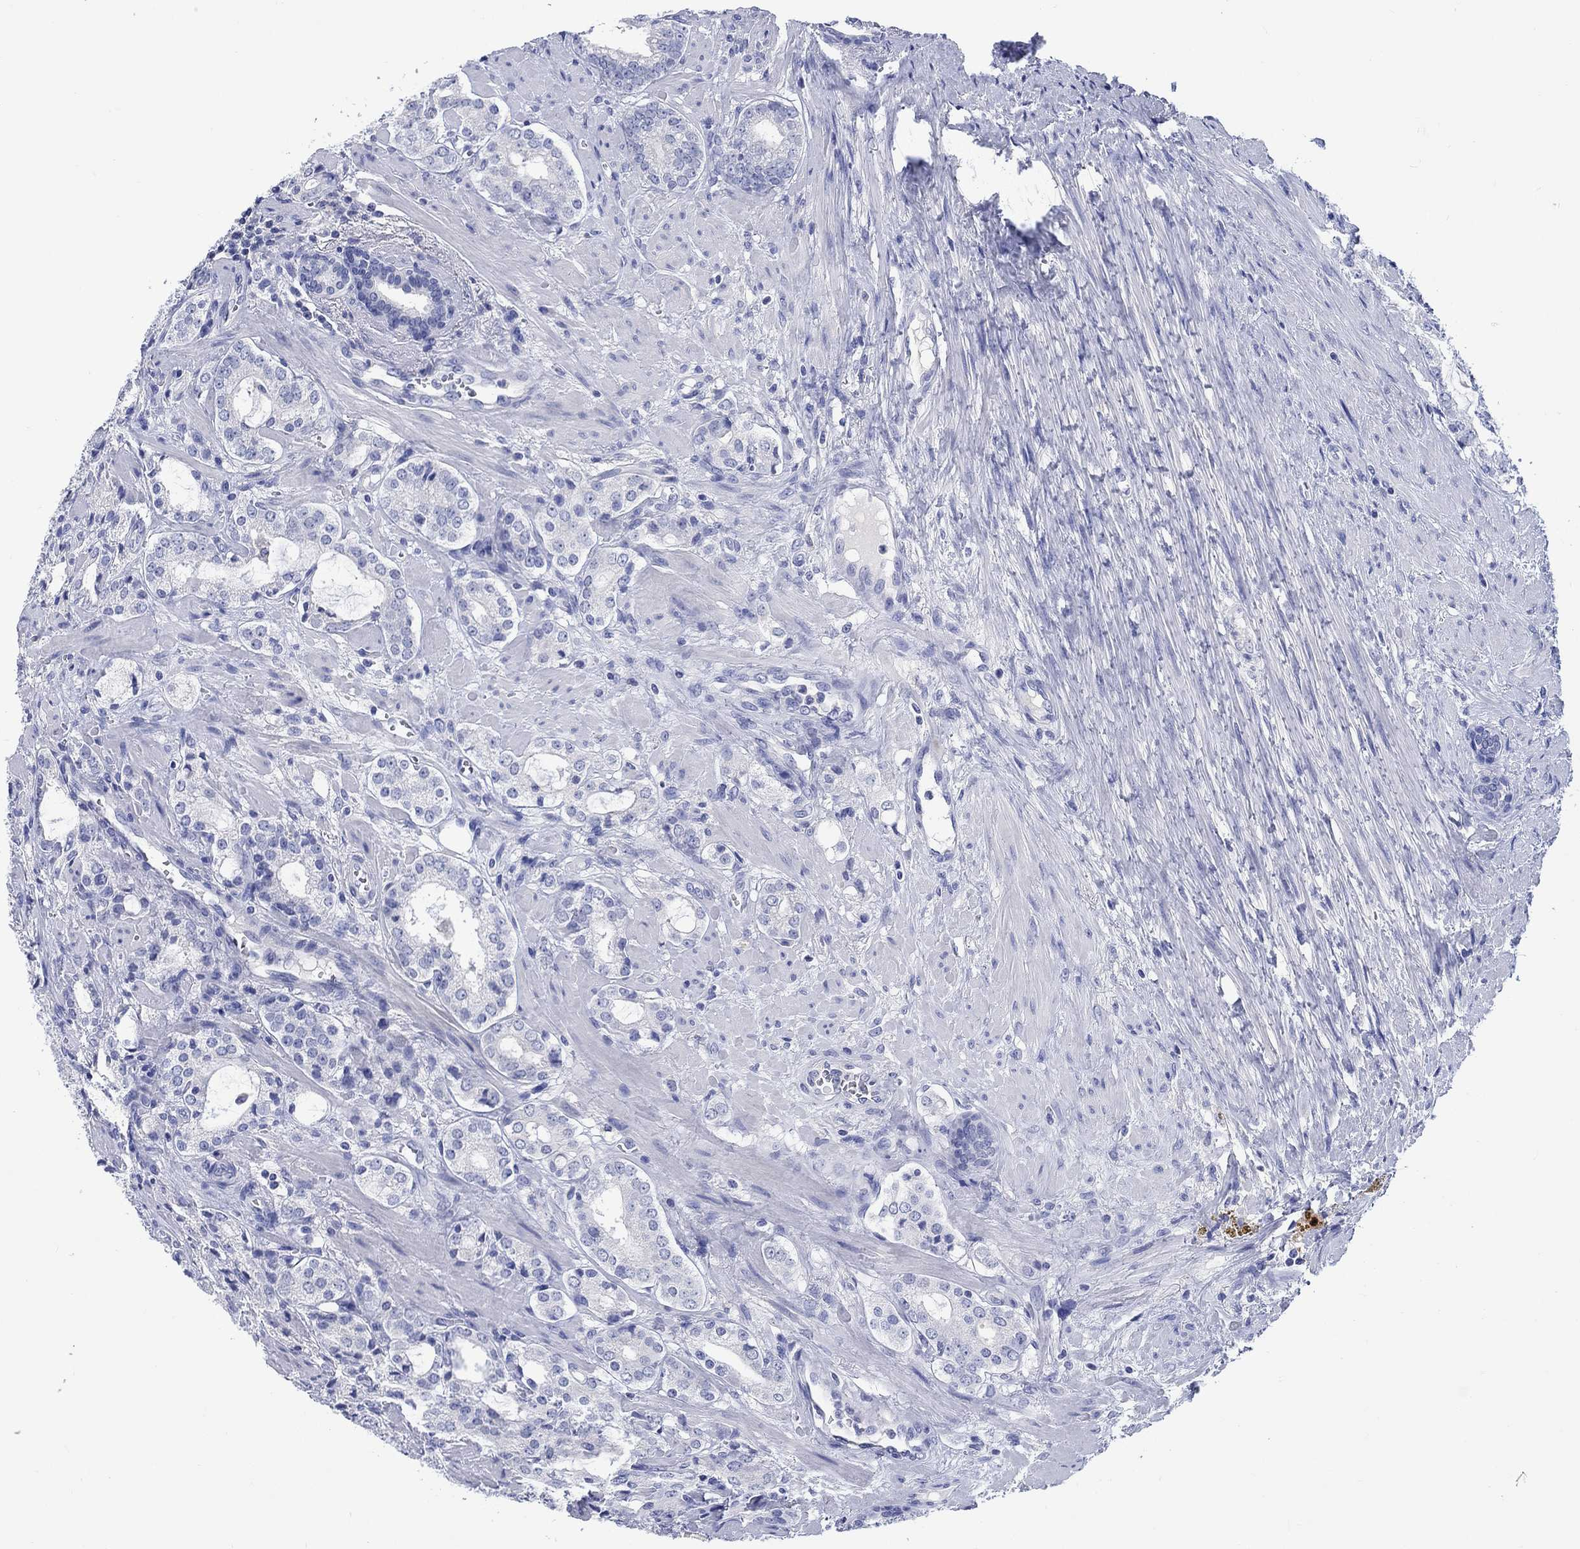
{"staining": {"intensity": "negative", "quantity": "none", "location": "none"}, "tissue": "prostate cancer", "cell_type": "Tumor cells", "image_type": "cancer", "snomed": [{"axis": "morphology", "description": "Adenocarcinoma, NOS"}, {"axis": "topography", "description": "Prostate"}], "caption": "Photomicrograph shows no protein positivity in tumor cells of prostate cancer (adenocarcinoma) tissue. The staining is performed using DAB (3,3'-diaminobenzidine) brown chromogen with nuclei counter-stained in using hematoxylin.", "gene": "TOMM20L", "patient": {"sex": "male", "age": 66}}